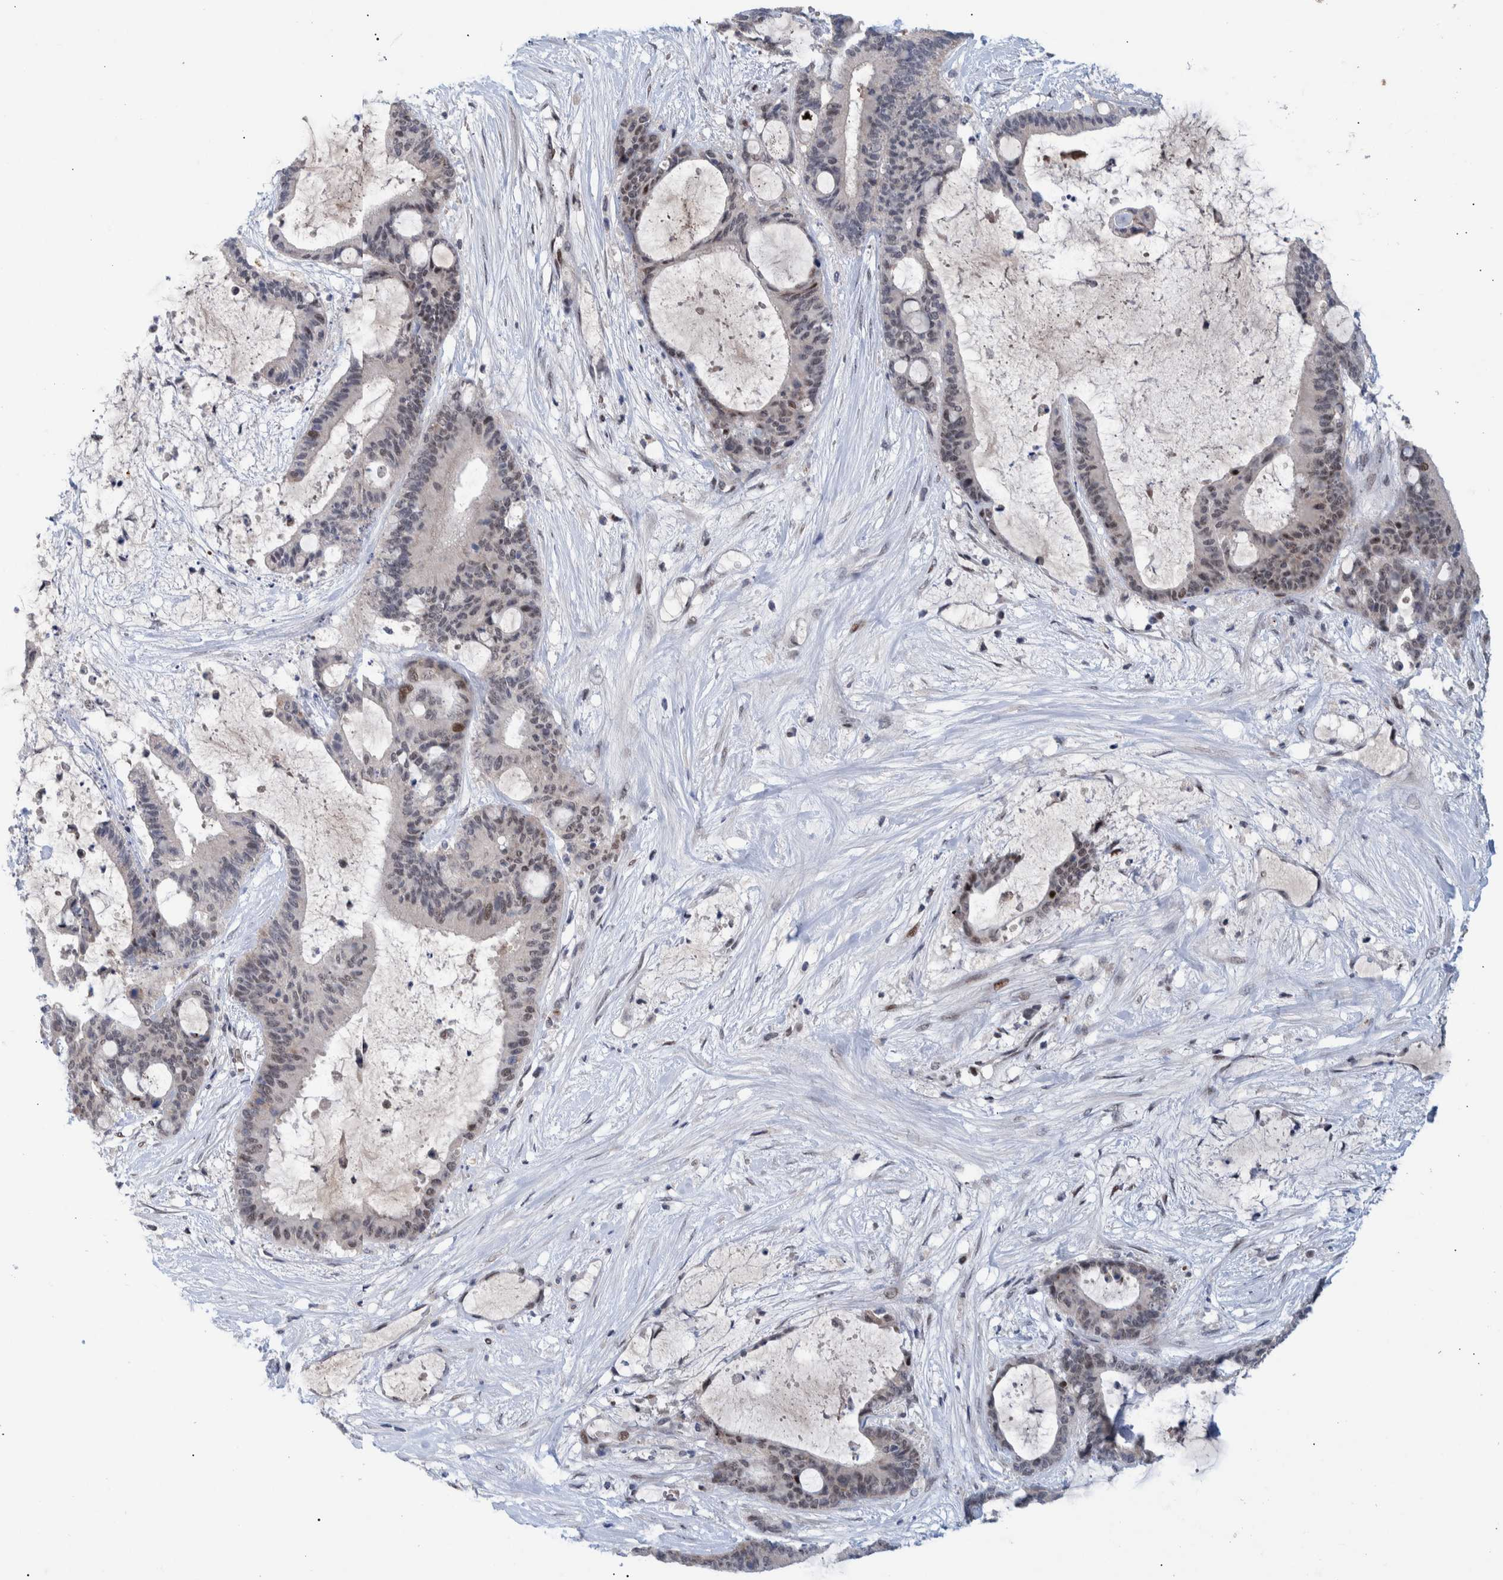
{"staining": {"intensity": "negative", "quantity": "none", "location": "none"}, "tissue": "liver cancer", "cell_type": "Tumor cells", "image_type": "cancer", "snomed": [{"axis": "morphology", "description": "Cholangiocarcinoma"}, {"axis": "topography", "description": "Liver"}], "caption": "An image of human cholangiocarcinoma (liver) is negative for staining in tumor cells.", "gene": "ESRP1", "patient": {"sex": "female", "age": 73}}